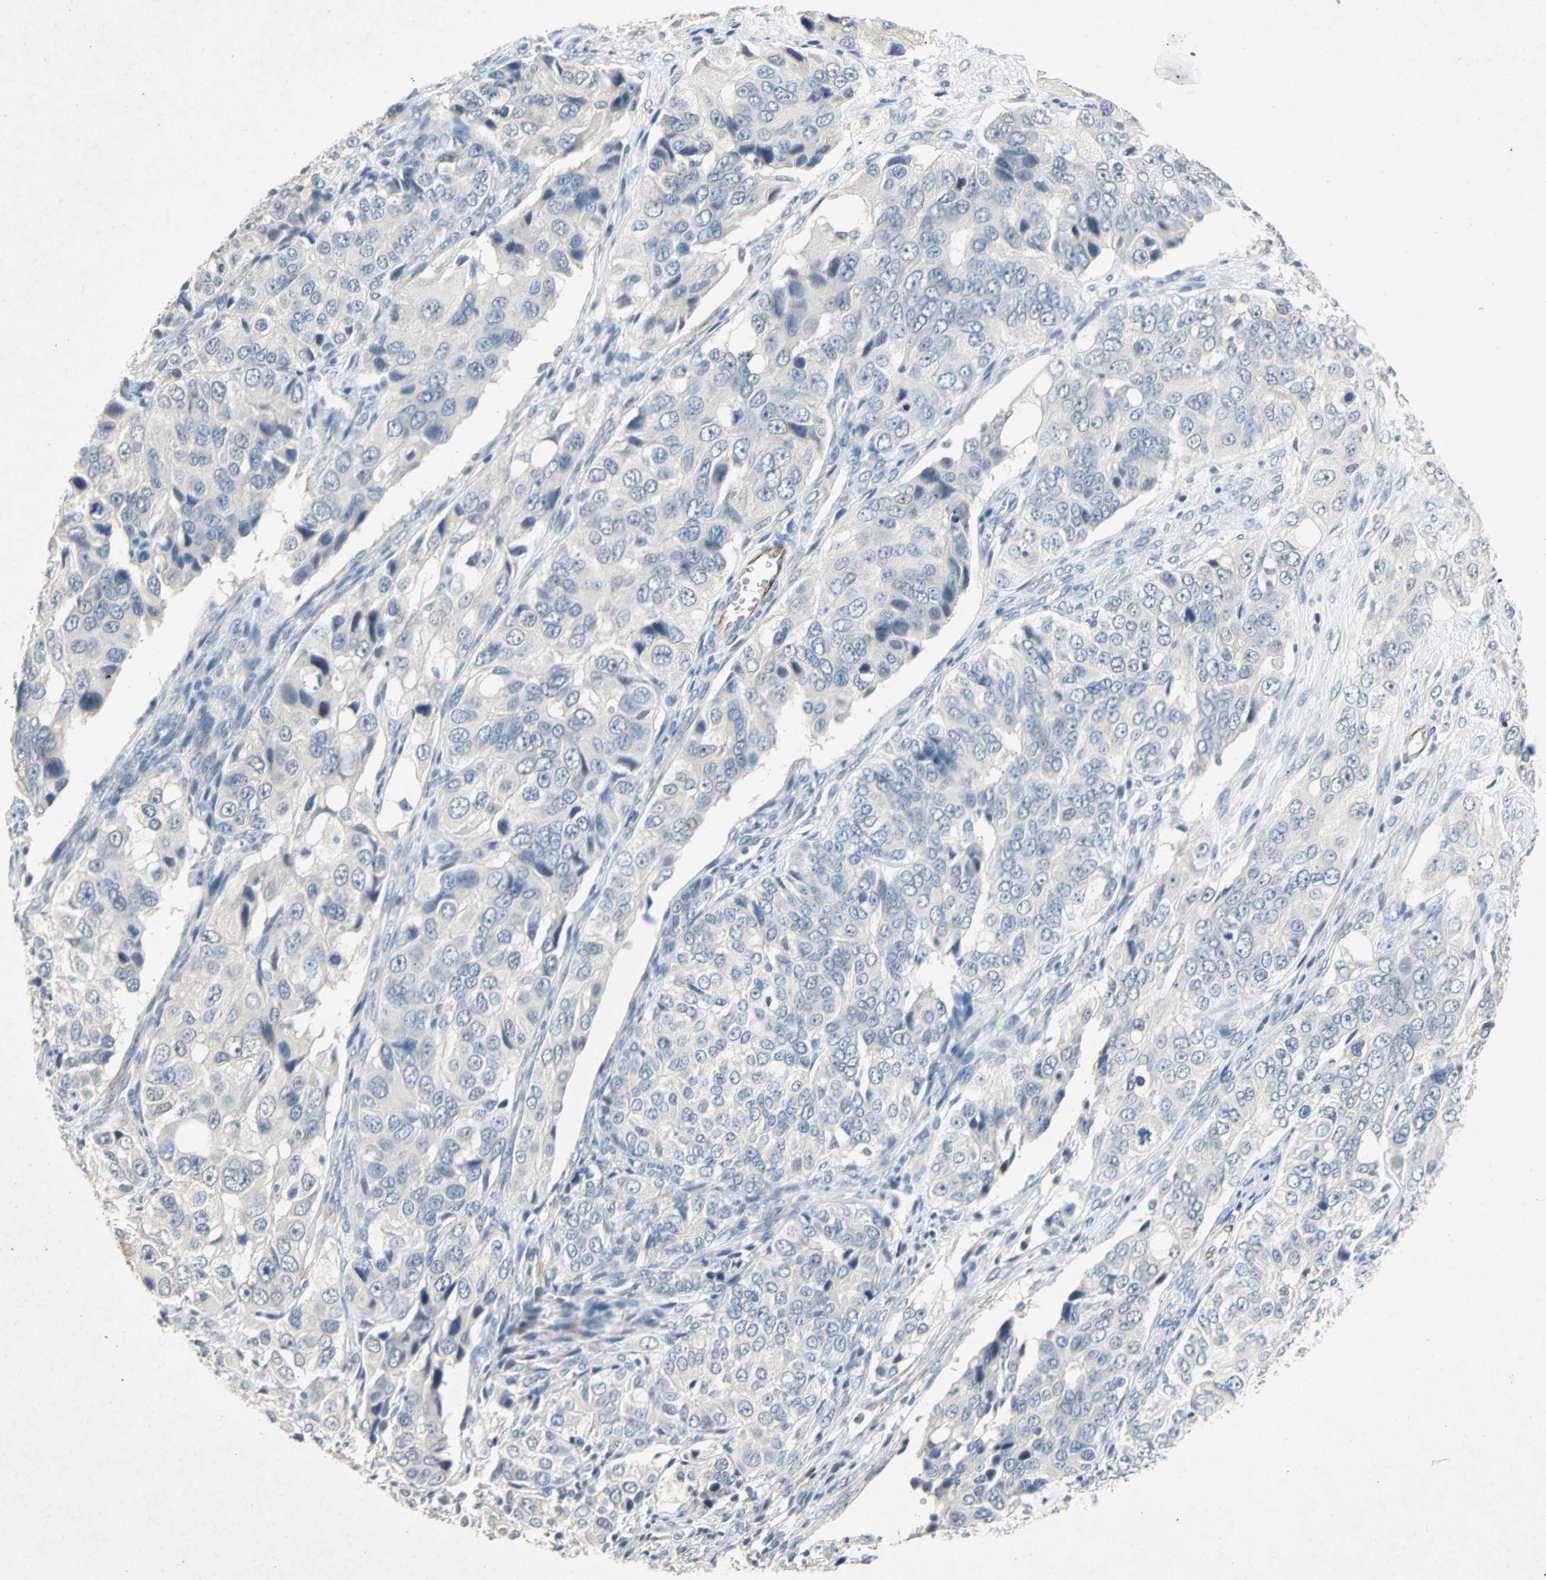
{"staining": {"intensity": "negative", "quantity": "none", "location": "none"}, "tissue": "ovarian cancer", "cell_type": "Tumor cells", "image_type": "cancer", "snomed": [{"axis": "morphology", "description": "Carcinoma, endometroid"}, {"axis": "topography", "description": "Ovary"}], "caption": "Immunohistochemistry histopathology image of neoplastic tissue: human ovarian endometroid carcinoma stained with DAB (3,3'-diaminobenzidine) reveals no significant protein staining in tumor cells.", "gene": "PCDHB2", "patient": {"sex": "female", "age": 51}}